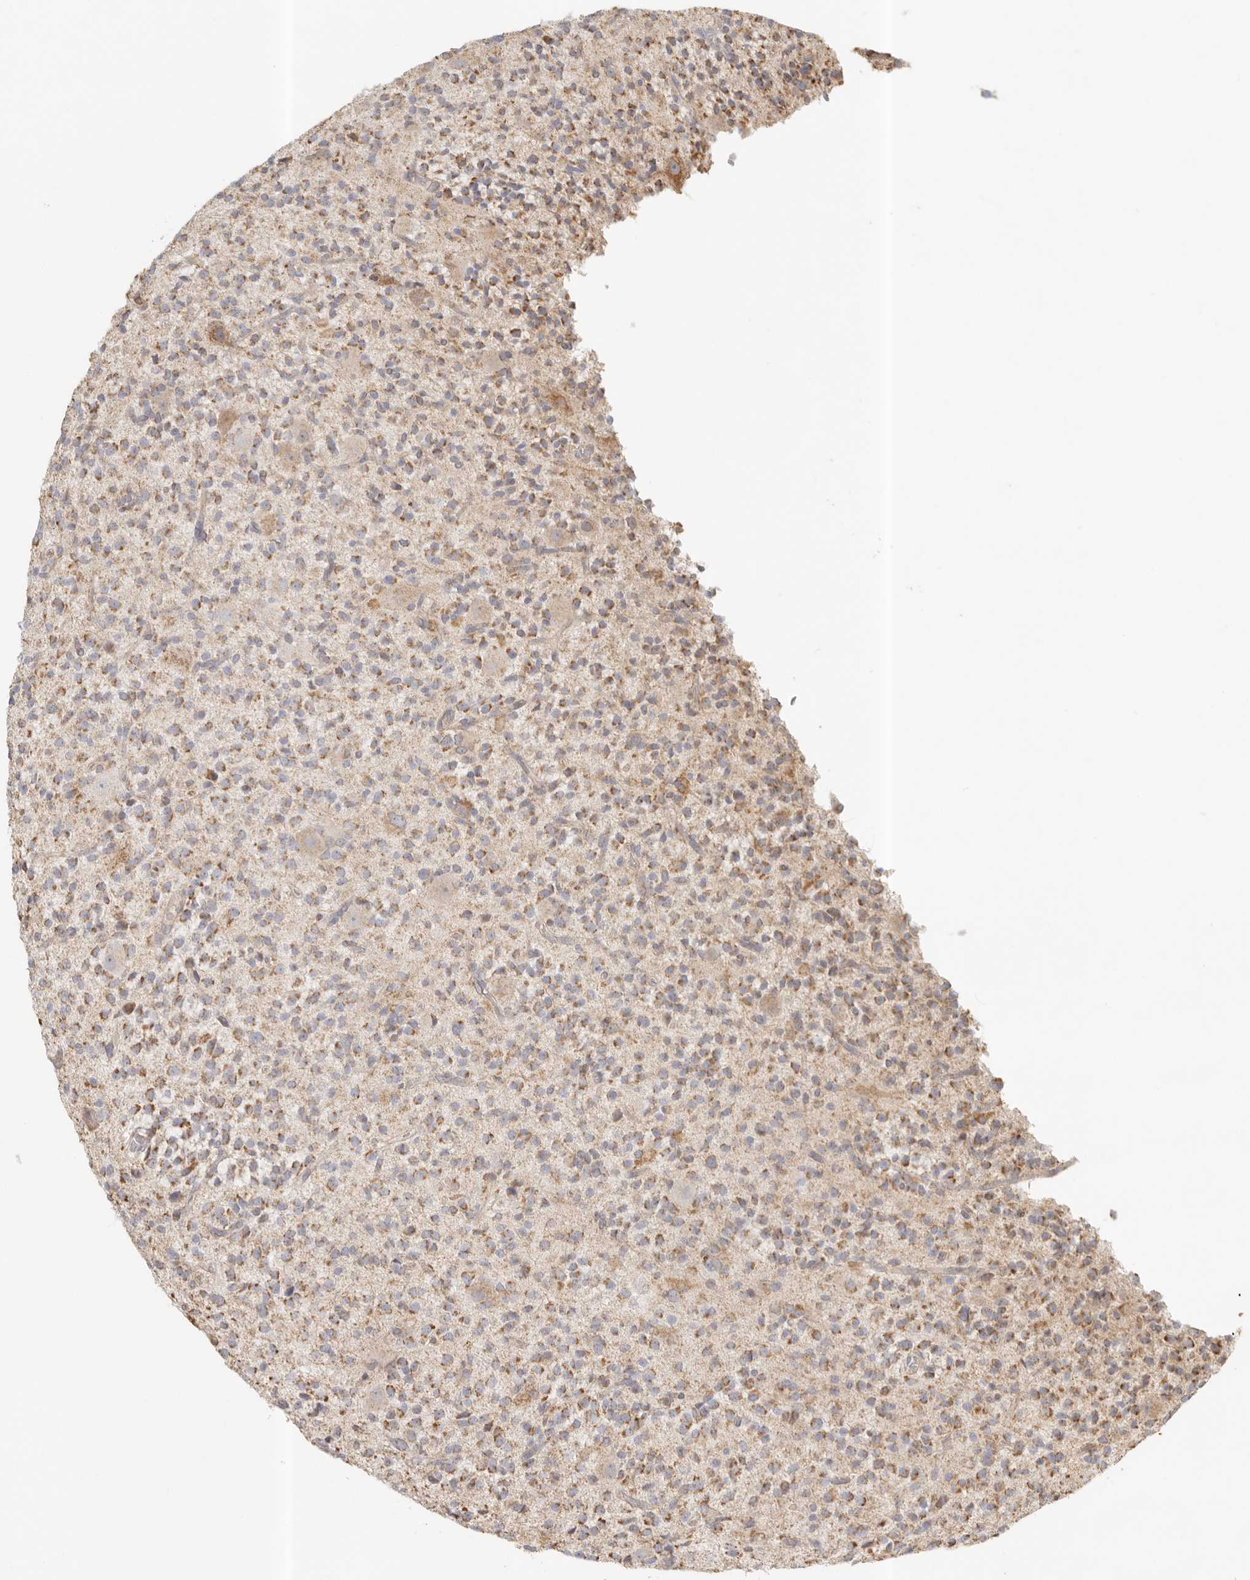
{"staining": {"intensity": "moderate", "quantity": ">75%", "location": "cytoplasmic/membranous"}, "tissue": "glioma", "cell_type": "Tumor cells", "image_type": "cancer", "snomed": [{"axis": "morphology", "description": "Glioma, malignant, High grade"}, {"axis": "topography", "description": "Brain"}], "caption": "High-magnification brightfield microscopy of glioma stained with DAB (3,3'-diaminobenzidine) (brown) and counterstained with hematoxylin (blue). tumor cells exhibit moderate cytoplasmic/membranous positivity is seen in approximately>75% of cells.", "gene": "KDF1", "patient": {"sex": "male", "age": 34}}